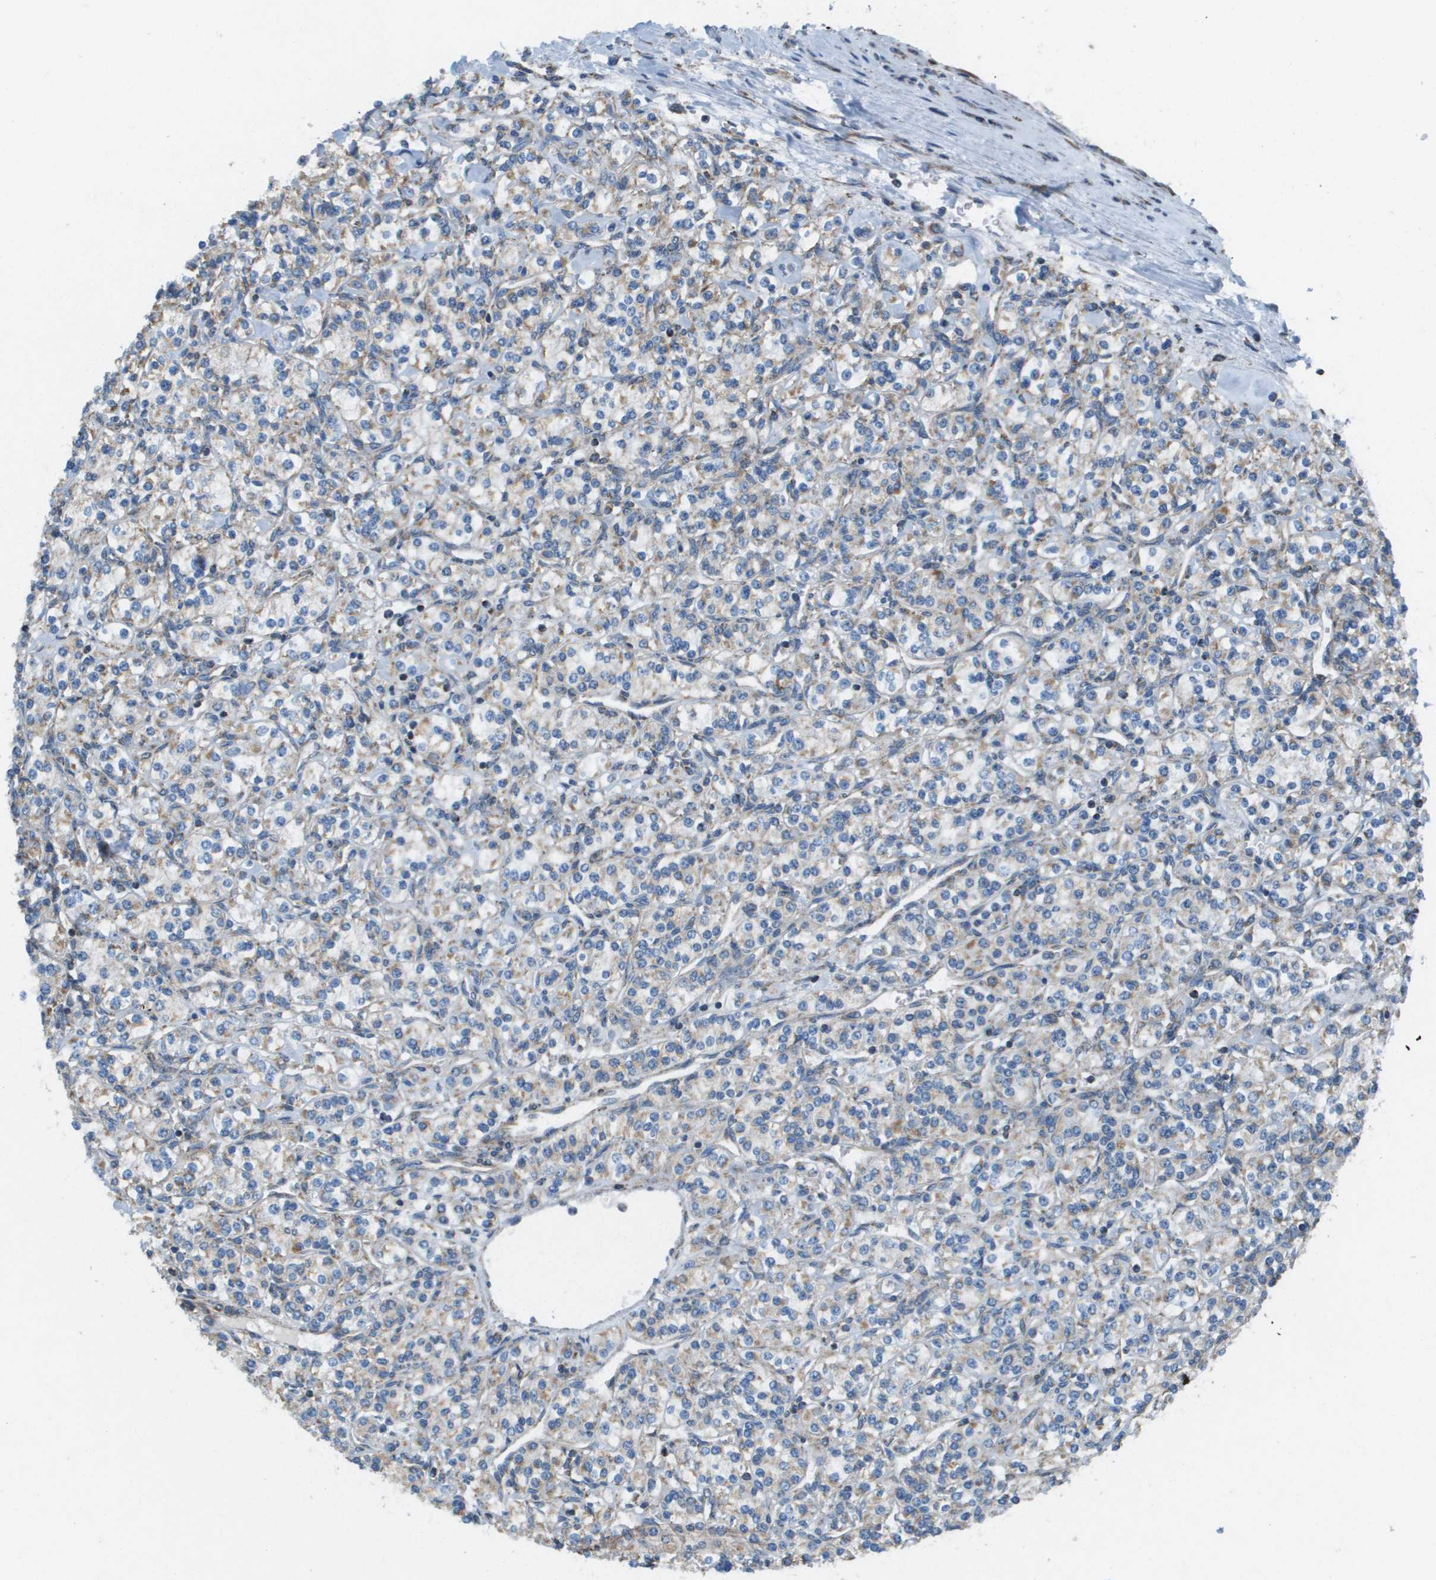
{"staining": {"intensity": "moderate", "quantity": "25%-75%", "location": "cytoplasmic/membranous"}, "tissue": "renal cancer", "cell_type": "Tumor cells", "image_type": "cancer", "snomed": [{"axis": "morphology", "description": "Adenocarcinoma, NOS"}, {"axis": "topography", "description": "Kidney"}], "caption": "Protein analysis of renal adenocarcinoma tissue displays moderate cytoplasmic/membranous positivity in about 25%-75% of tumor cells. The protein is stained brown, and the nuclei are stained in blue (DAB IHC with brightfield microscopy, high magnification).", "gene": "TAOK3", "patient": {"sex": "male", "age": 77}}